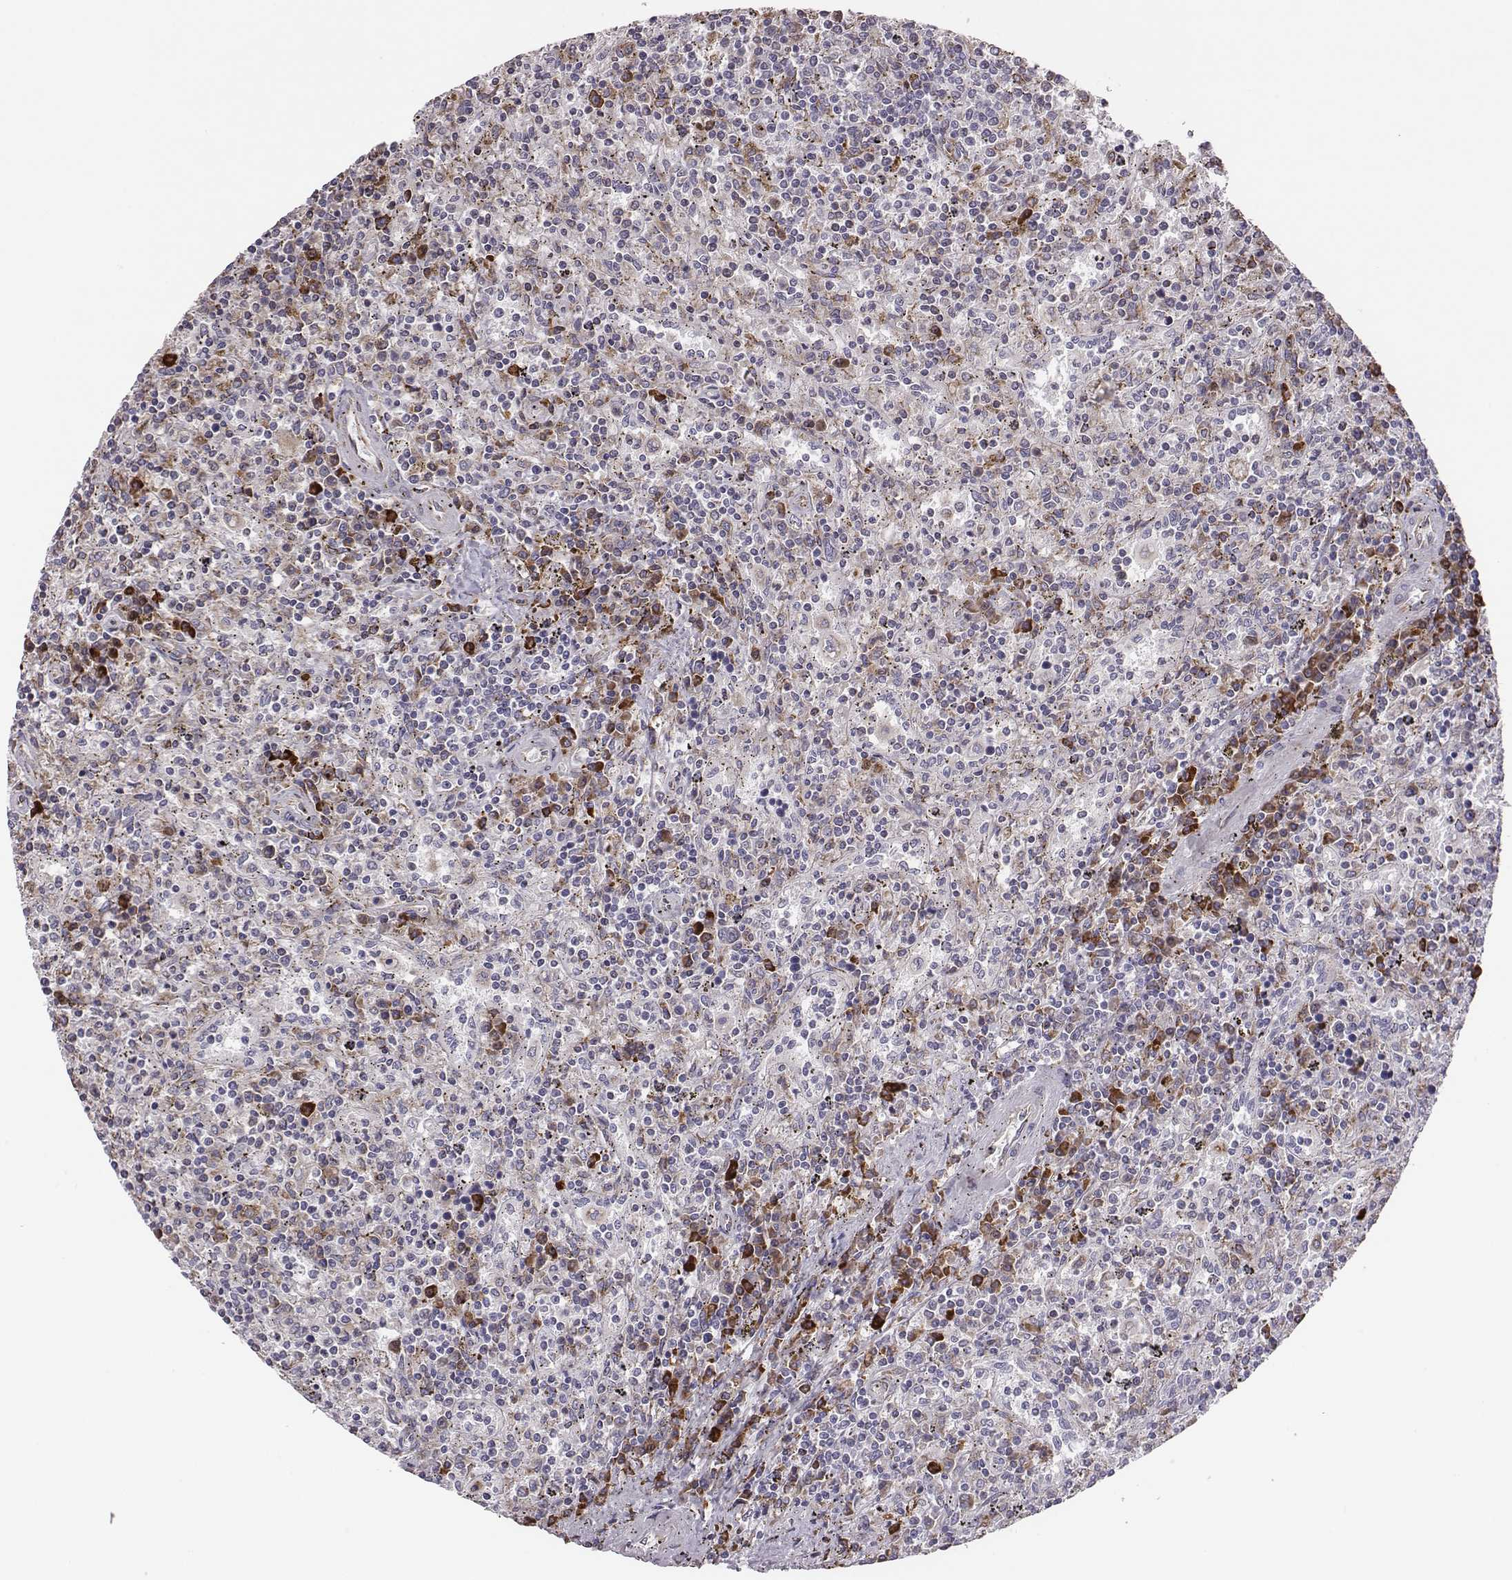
{"staining": {"intensity": "negative", "quantity": "none", "location": "none"}, "tissue": "lymphoma", "cell_type": "Tumor cells", "image_type": "cancer", "snomed": [{"axis": "morphology", "description": "Malignant lymphoma, non-Hodgkin's type, Low grade"}, {"axis": "topography", "description": "Spleen"}], "caption": "Tumor cells show no significant protein staining in lymphoma.", "gene": "SELENOI", "patient": {"sex": "male", "age": 62}}